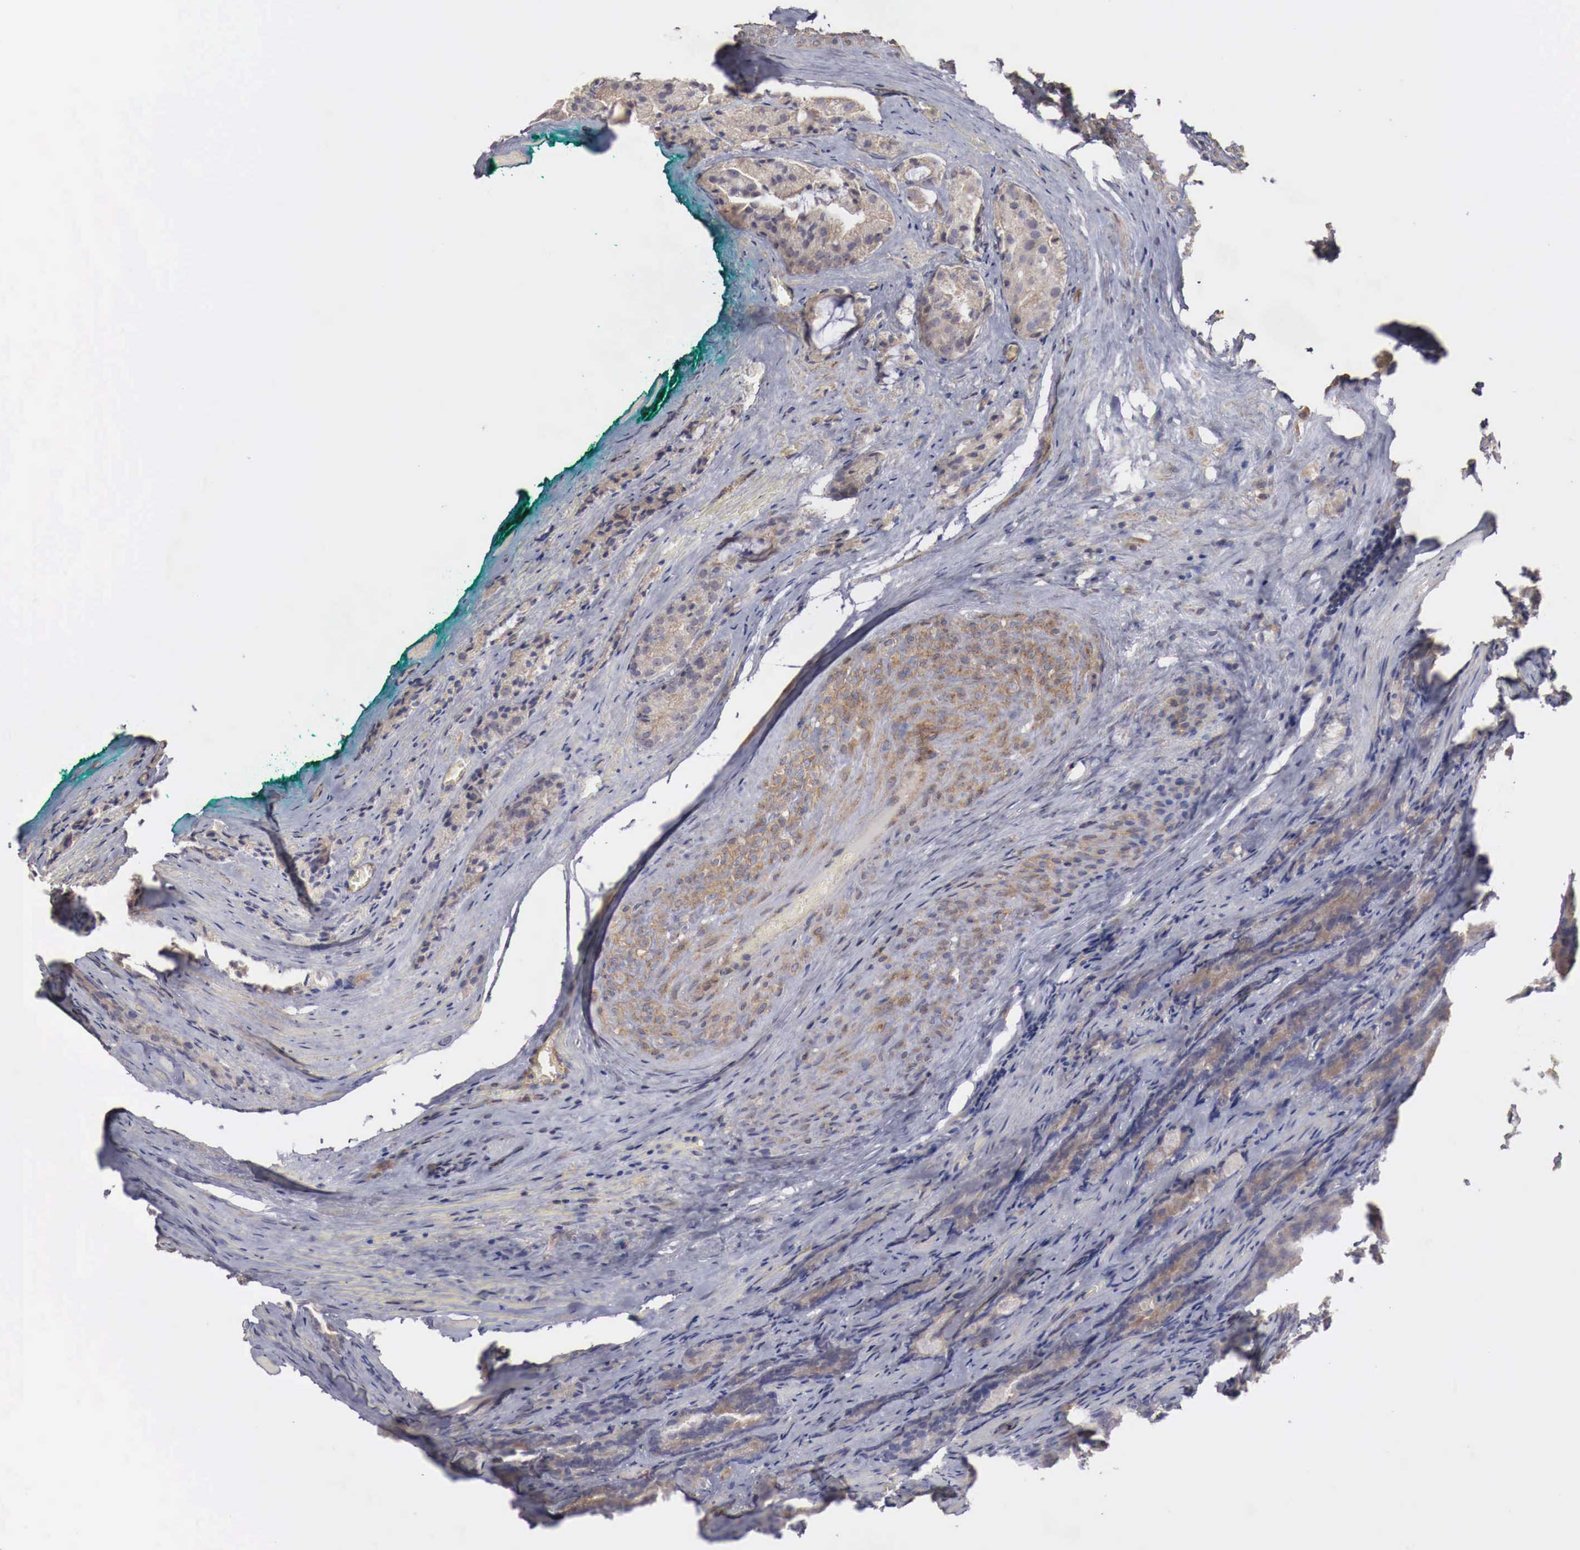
{"staining": {"intensity": "moderate", "quantity": ">75%", "location": "cytoplasmic/membranous"}, "tissue": "prostate cancer", "cell_type": "Tumor cells", "image_type": "cancer", "snomed": [{"axis": "morphology", "description": "Adenocarcinoma, Medium grade"}, {"axis": "topography", "description": "Prostate"}], "caption": "This is a histology image of IHC staining of medium-grade adenocarcinoma (prostate), which shows moderate staining in the cytoplasmic/membranous of tumor cells.", "gene": "ARMCX4", "patient": {"sex": "male", "age": 60}}